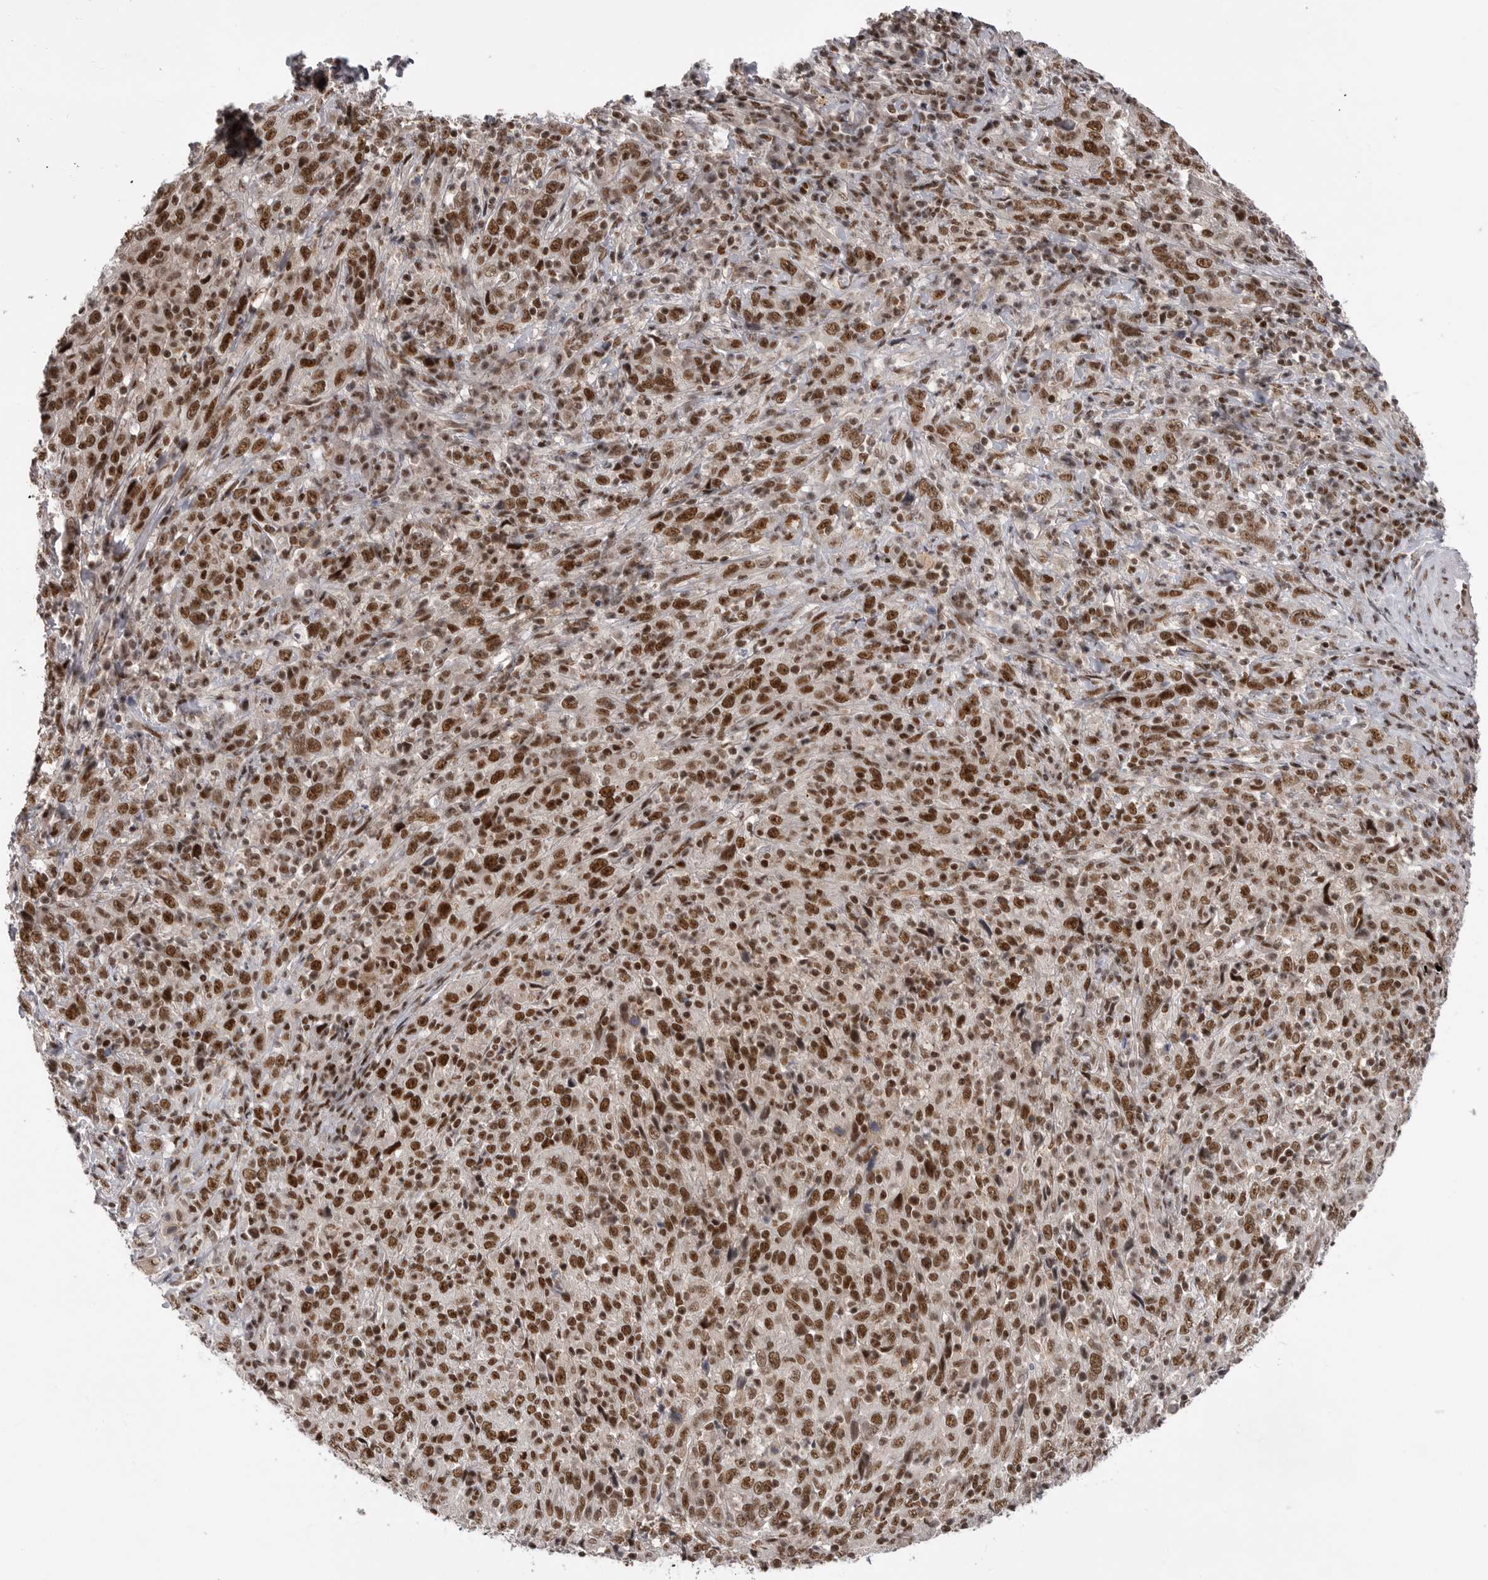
{"staining": {"intensity": "strong", "quantity": ">75%", "location": "nuclear"}, "tissue": "cervical cancer", "cell_type": "Tumor cells", "image_type": "cancer", "snomed": [{"axis": "morphology", "description": "Squamous cell carcinoma, NOS"}, {"axis": "topography", "description": "Cervix"}], "caption": "There is high levels of strong nuclear staining in tumor cells of squamous cell carcinoma (cervical), as demonstrated by immunohistochemical staining (brown color).", "gene": "PPP1R8", "patient": {"sex": "female", "age": 46}}